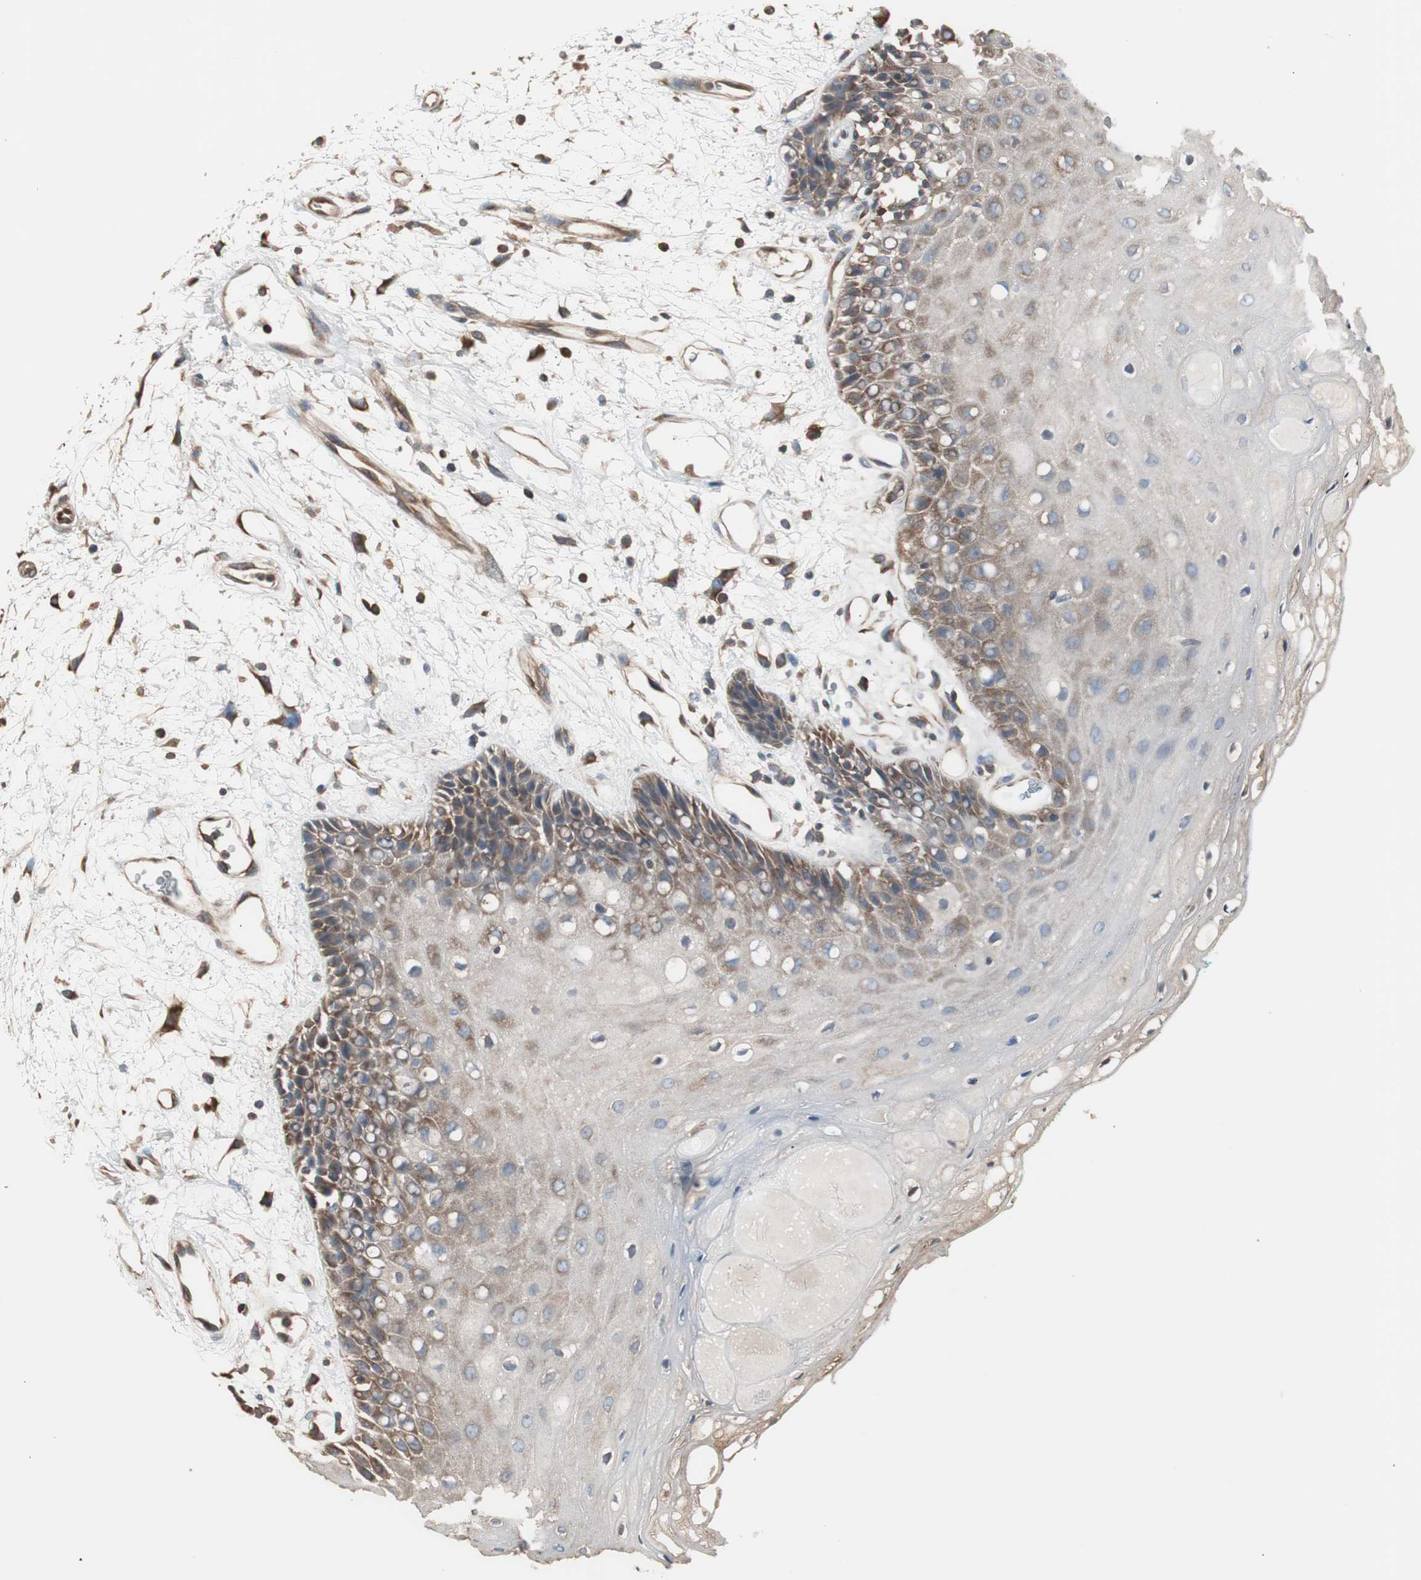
{"staining": {"intensity": "moderate", "quantity": ">75%", "location": "cytoplasmic/membranous"}, "tissue": "oral mucosa", "cell_type": "Squamous epithelial cells", "image_type": "normal", "snomed": [{"axis": "morphology", "description": "Normal tissue, NOS"}, {"axis": "morphology", "description": "Squamous cell carcinoma, NOS"}, {"axis": "topography", "description": "Skeletal muscle"}, {"axis": "topography", "description": "Oral tissue"}, {"axis": "topography", "description": "Head-Neck"}], "caption": "An immunohistochemistry (IHC) photomicrograph of normal tissue is shown. Protein staining in brown highlights moderate cytoplasmic/membranous positivity in oral mucosa within squamous epithelial cells.", "gene": "CAPNS1", "patient": {"sex": "female", "age": 84}}